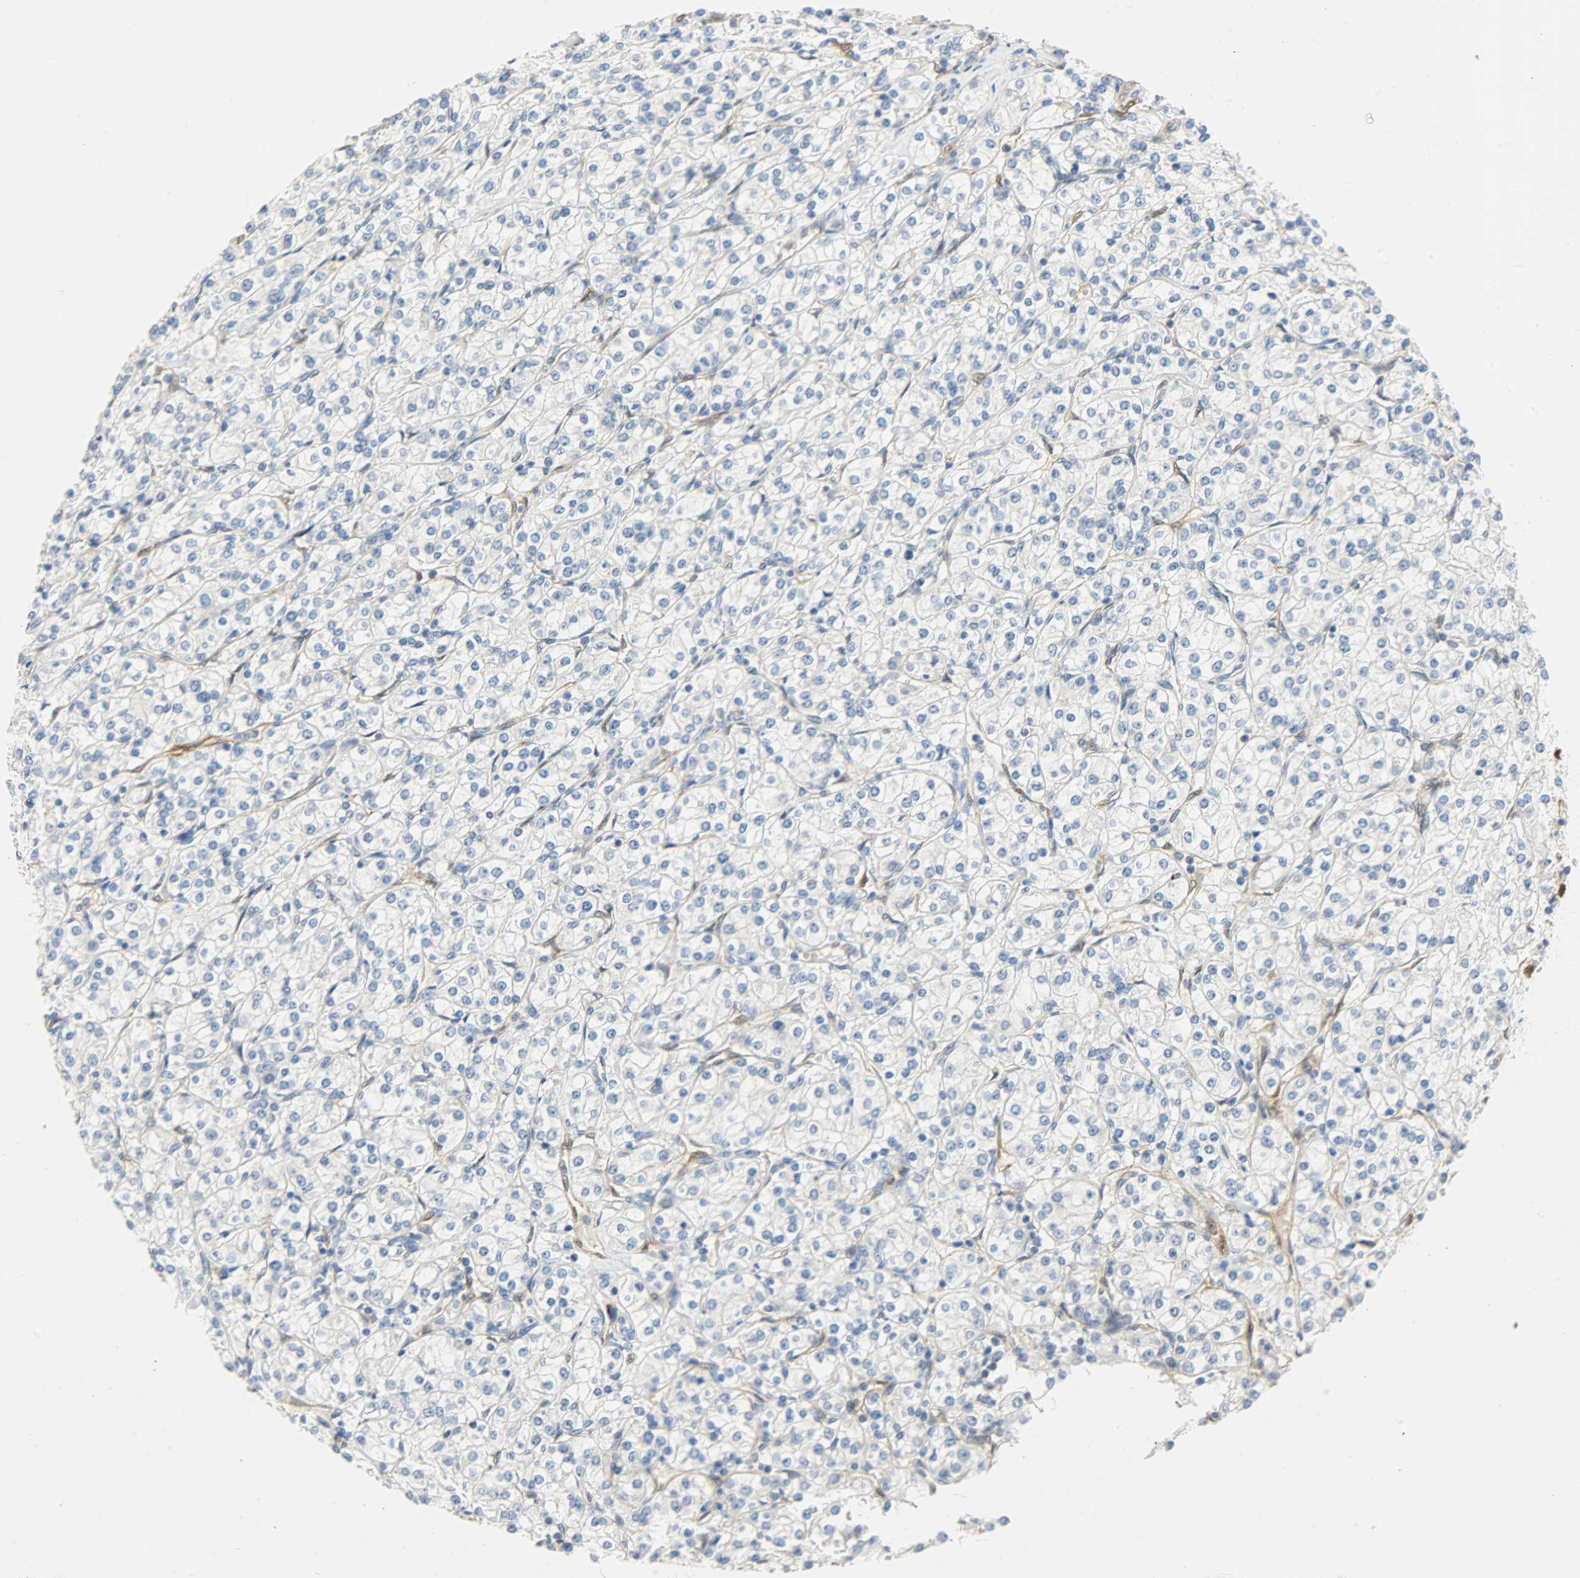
{"staining": {"intensity": "negative", "quantity": "none", "location": "none"}, "tissue": "renal cancer", "cell_type": "Tumor cells", "image_type": "cancer", "snomed": [{"axis": "morphology", "description": "Adenocarcinoma, NOS"}, {"axis": "topography", "description": "Kidney"}], "caption": "Tumor cells are negative for protein expression in human renal cancer (adenocarcinoma). The staining was performed using DAB (3,3'-diaminobenzidine) to visualize the protein expression in brown, while the nuclei were stained in blue with hematoxylin (Magnification: 20x).", "gene": "FKBP1A", "patient": {"sex": "male", "age": 77}}